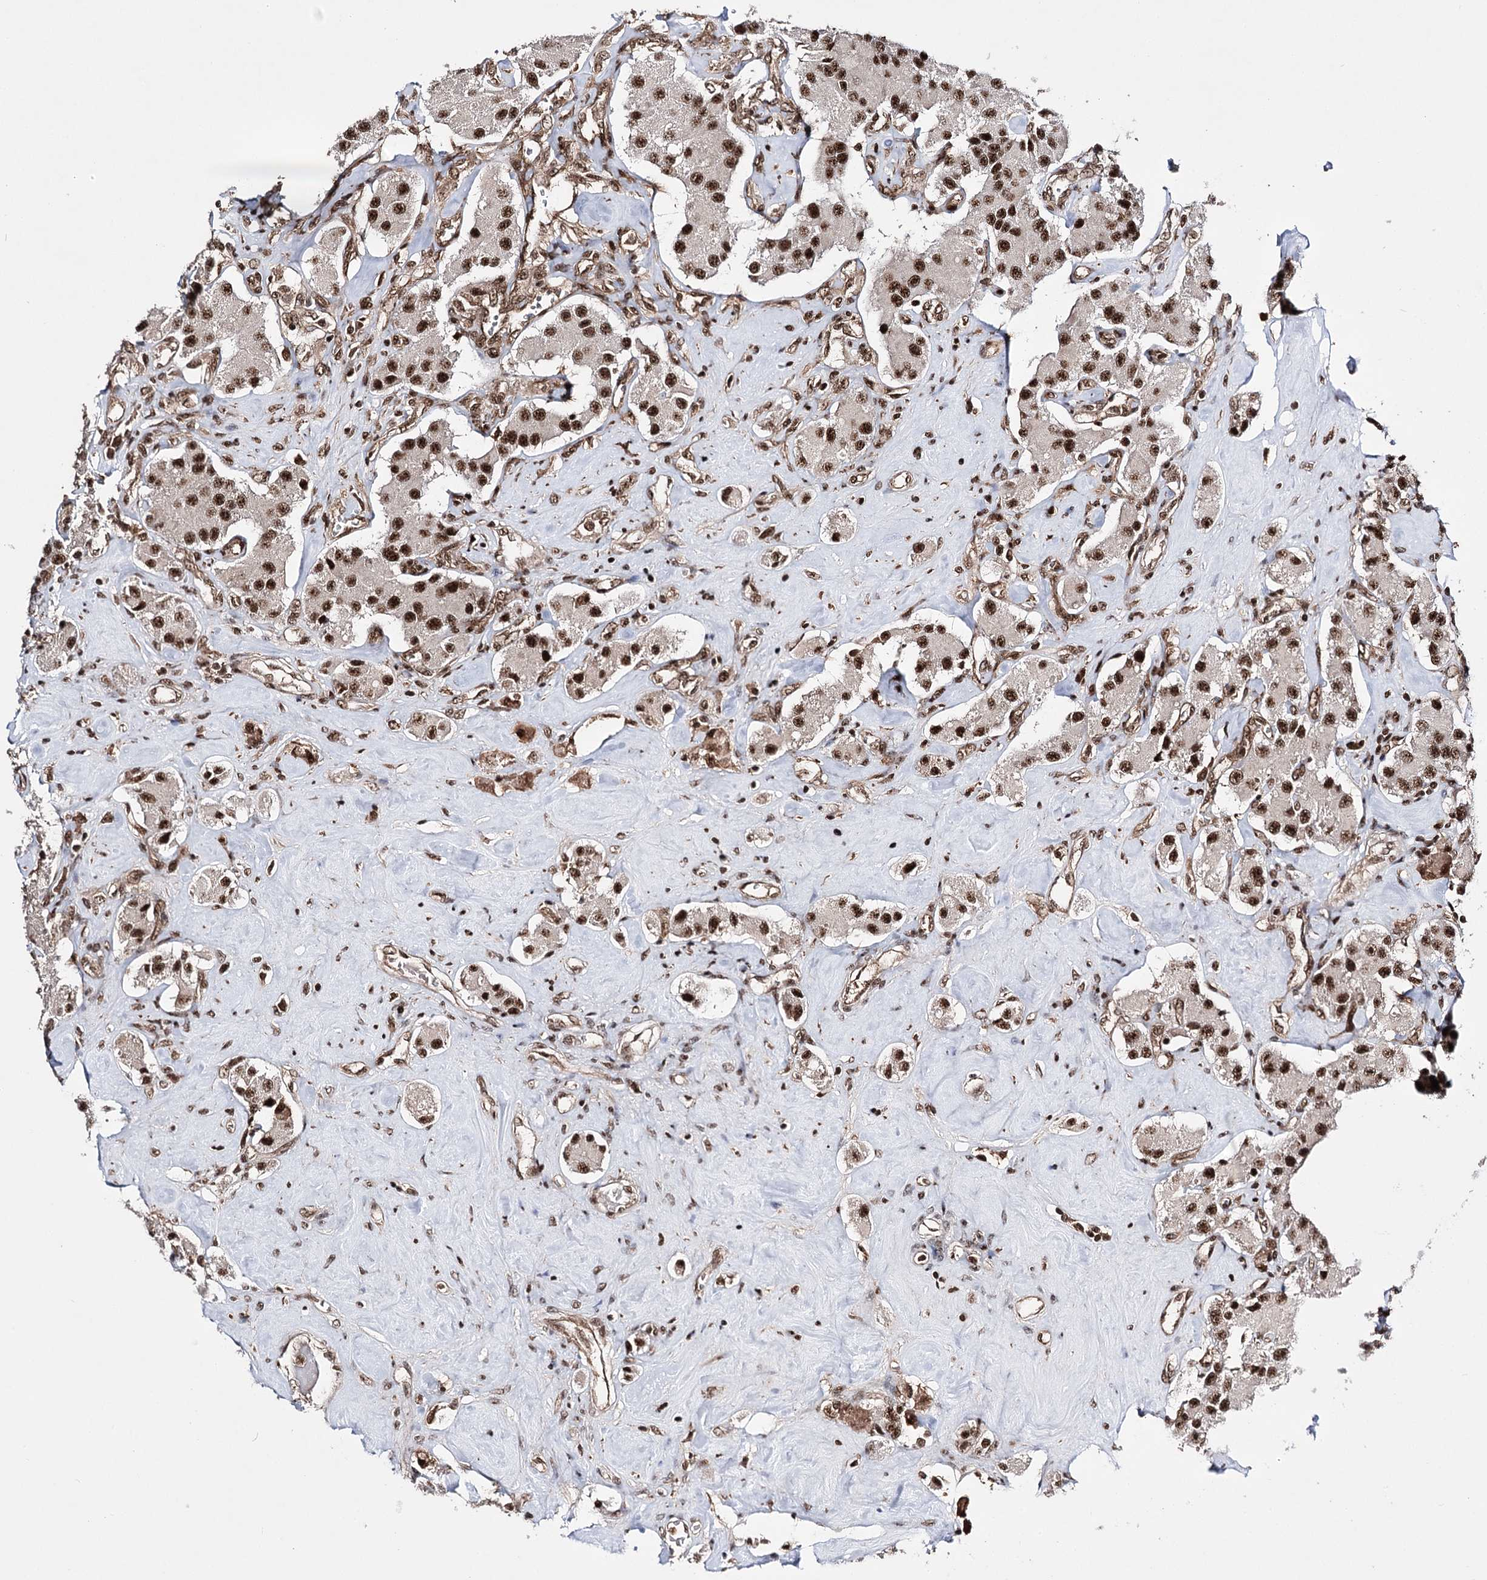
{"staining": {"intensity": "strong", "quantity": ">75%", "location": "nuclear"}, "tissue": "carcinoid", "cell_type": "Tumor cells", "image_type": "cancer", "snomed": [{"axis": "morphology", "description": "Carcinoid, malignant, NOS"}, {"axis": "topography", "description": "Pancreas"}], "caption": "Carcinoid stained with a brown dye reveals strong nuclear positive expression in about >75% of tumor cells.", "gene": "PRPF40A", "patient": {"sex": "male", "age": 41}}